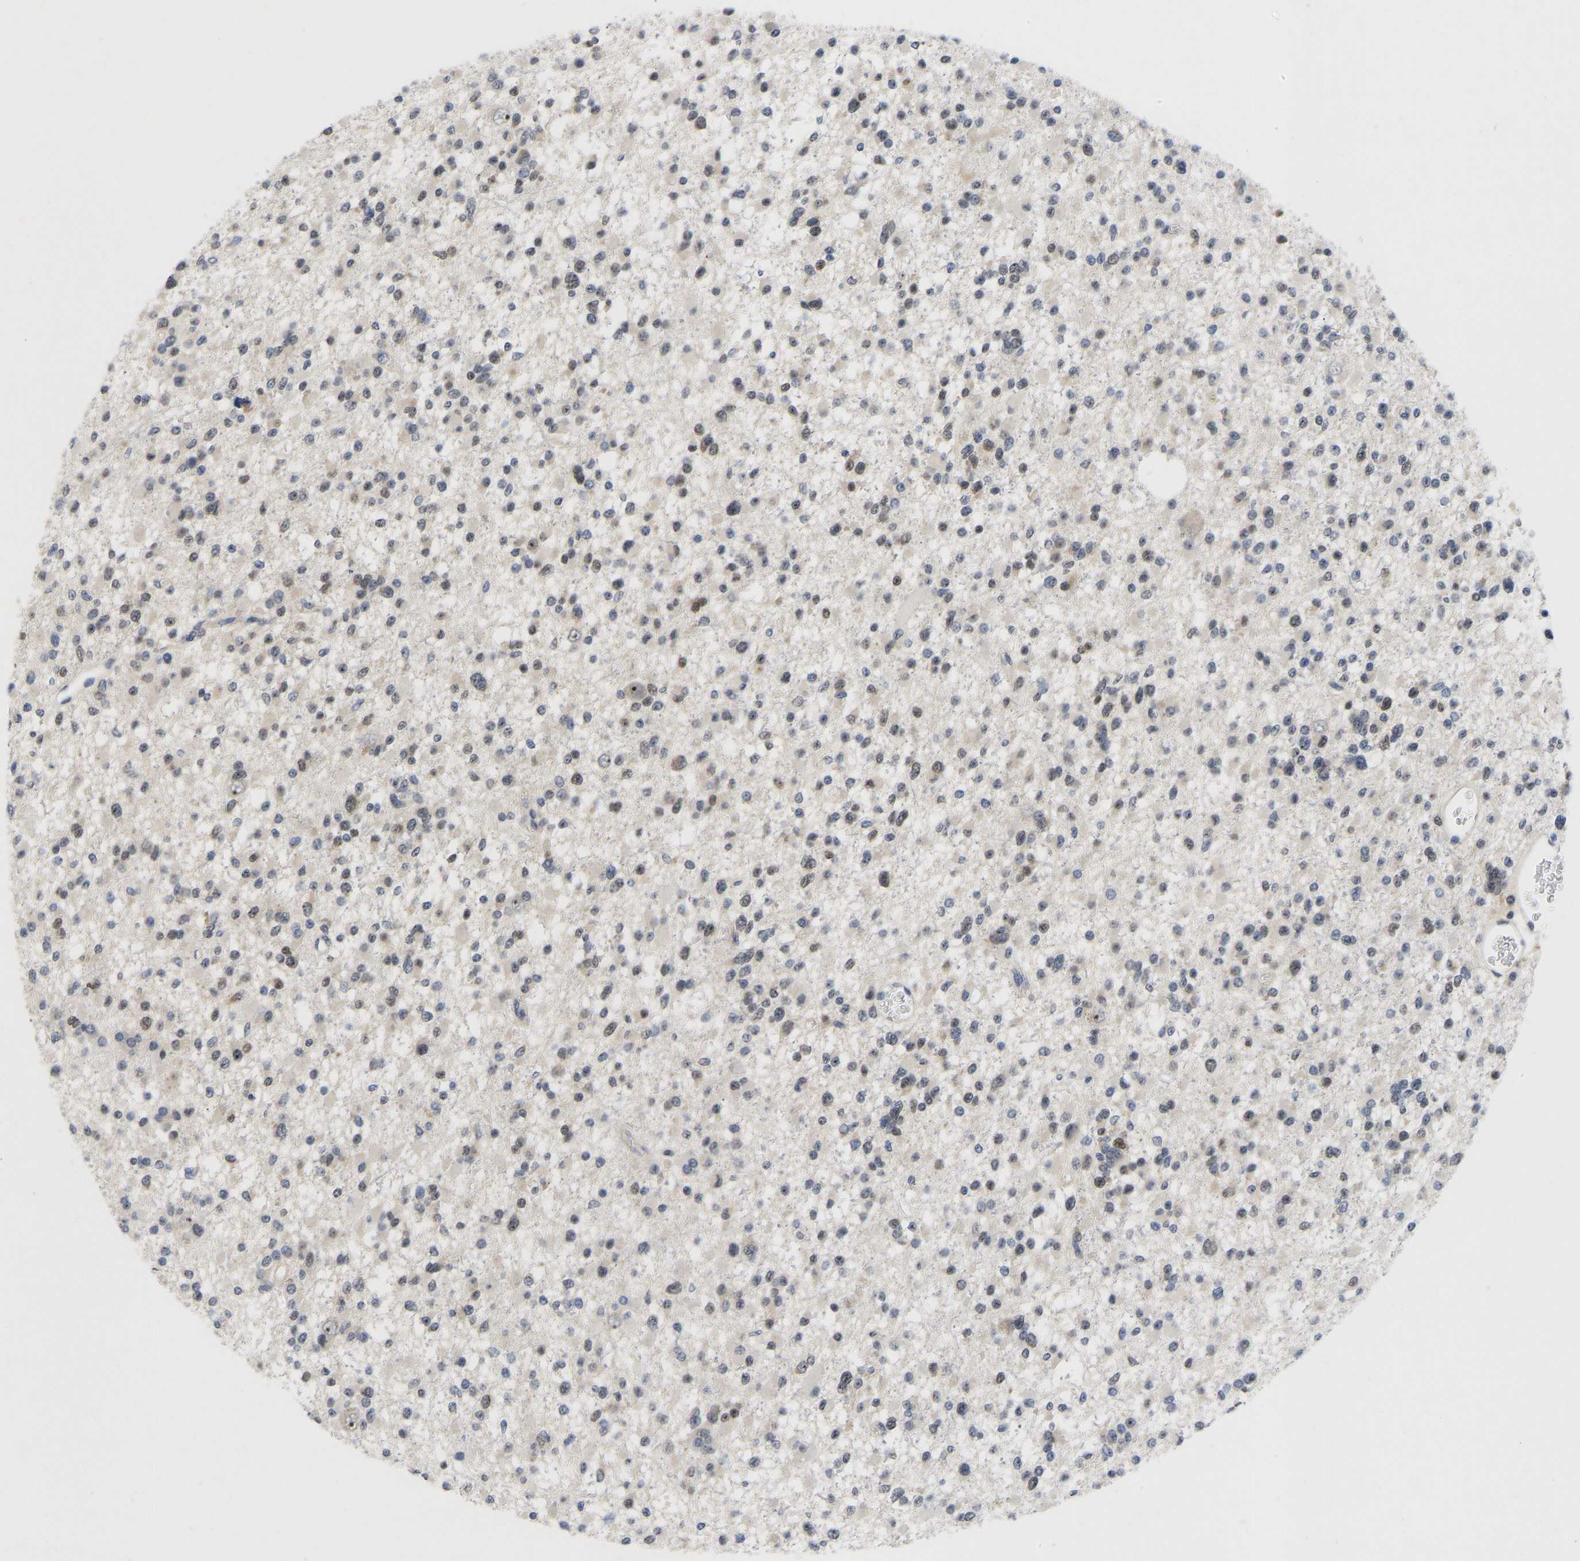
{"staining": {"intensity": "weak", "quantity": "25%-75%", "location": "nuclear"}, "tissue": "glioma", "cell_type": "Tumor cells", "image_type": "cancer", "snomed": [{"axis": "morphology", "description": "Glioma, malignant, Low grade"}, {"axis": "topography", "description": "Brain"}], "caption": "Approximately 25%-75% of tumor cells in human malignant glioma (low-grade) exhibit weak nuclear protein positivity as visualized by brown immunohistochemical staining.", "gene": "NLE1", "patient": {"sex": "female", "age": 22}}